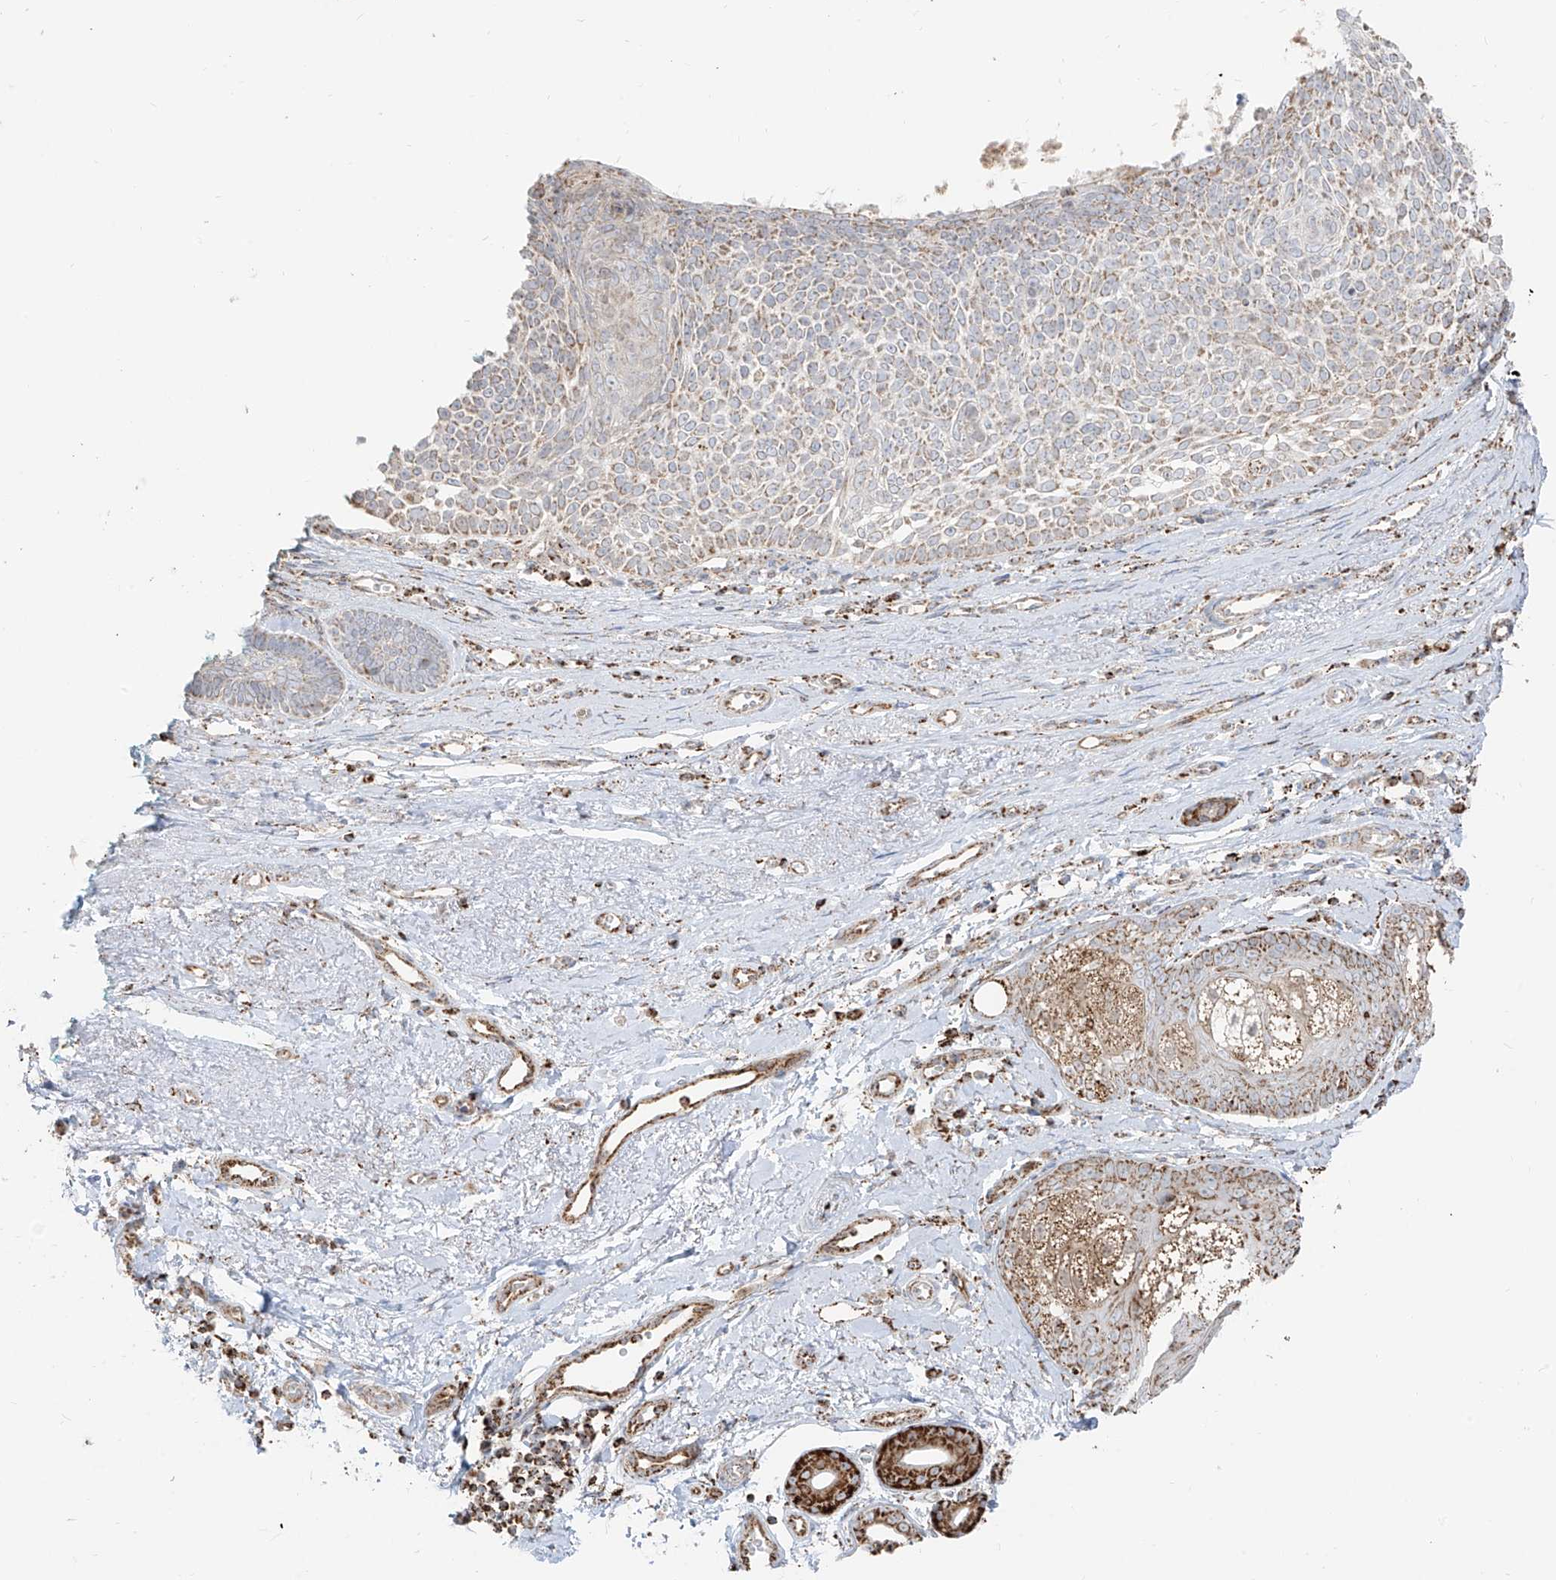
{"staining": {"intensity": "moderate", "quantity": "<25%", "location": "cytoplasmic/membranous"}, "tissue": "skin cancer", "cell_type": "Tumor cells", "image_type": "cancer", "snomed": [{"axis": "morphology", "description": "Basal cell carcinoma"}, {"axis": "topography", "description": "Skin"}], "caption": "The micrograph exhibits staining of skin cancer (basal cell carcinoma), revealing moderate cytoplasmic/membranous protein expression (brown color) within tumor cells.", "gene": "ETHE1", "patient": {"sex": "female", "age": 81}}